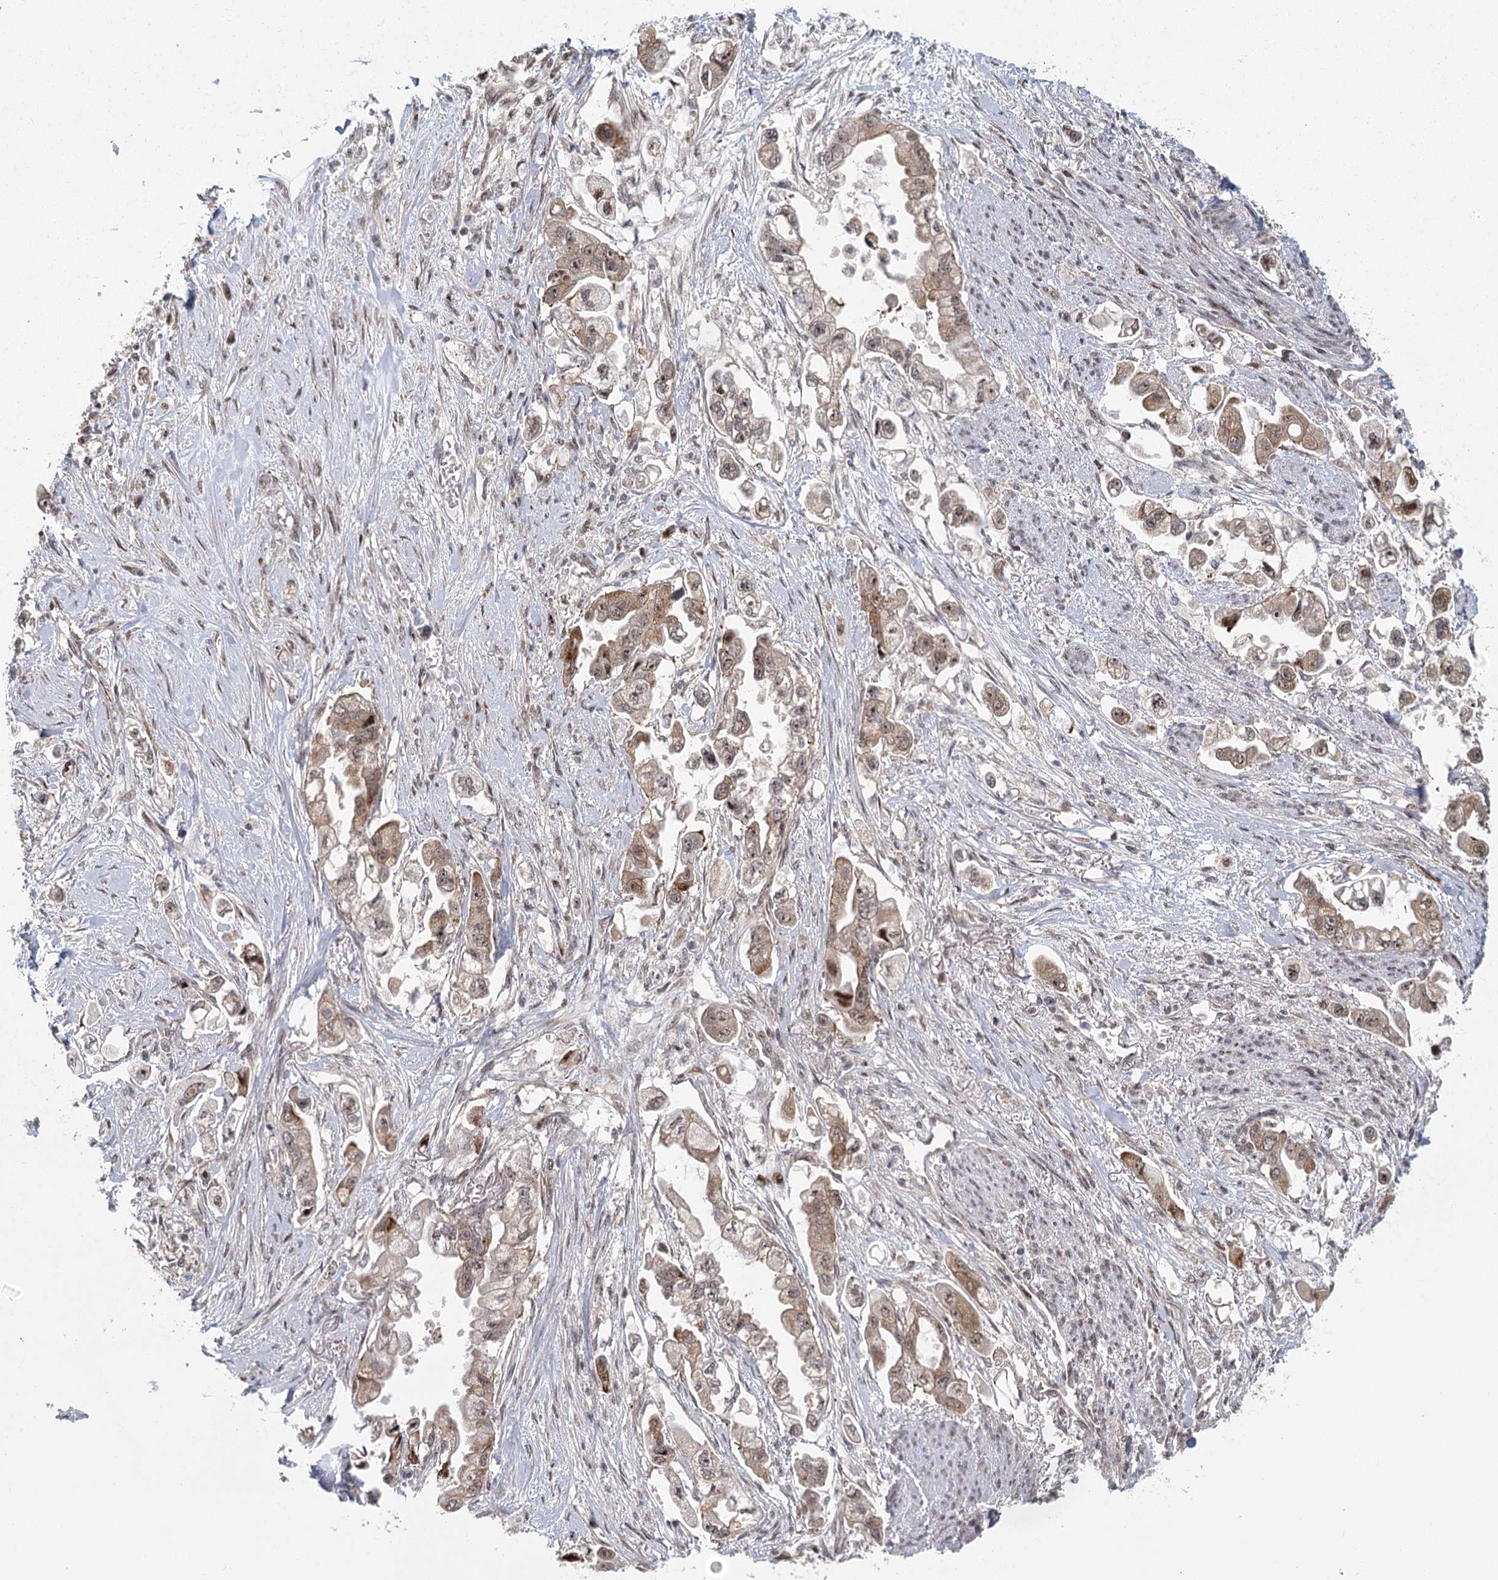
{"staining": {"intensity": "weak", "quantity": ">75%", "location": "cytoplasmic/membranous,nuclear"}, "tissue": "stomach cancer", "cell_type": "Tumor cells", "image_type": "cancer", "snomed": [{"axis": "morphology", "description": "Adenocarcinoma, NOS"}, {"axis": "topography", "description": "Stomach"}], "caption": "Stomach cancer (adenocarcinoma) tissue displays weak cytoplasmic/membranous and nuclear staining in approximately >75% of tumor cells (DAB (3,3'-diaminobenzidine) IHC, brown staining for protein, blue staining for nuclei).", "gene": "PARM1", "patient": {"sex": "male", "age": 62}}